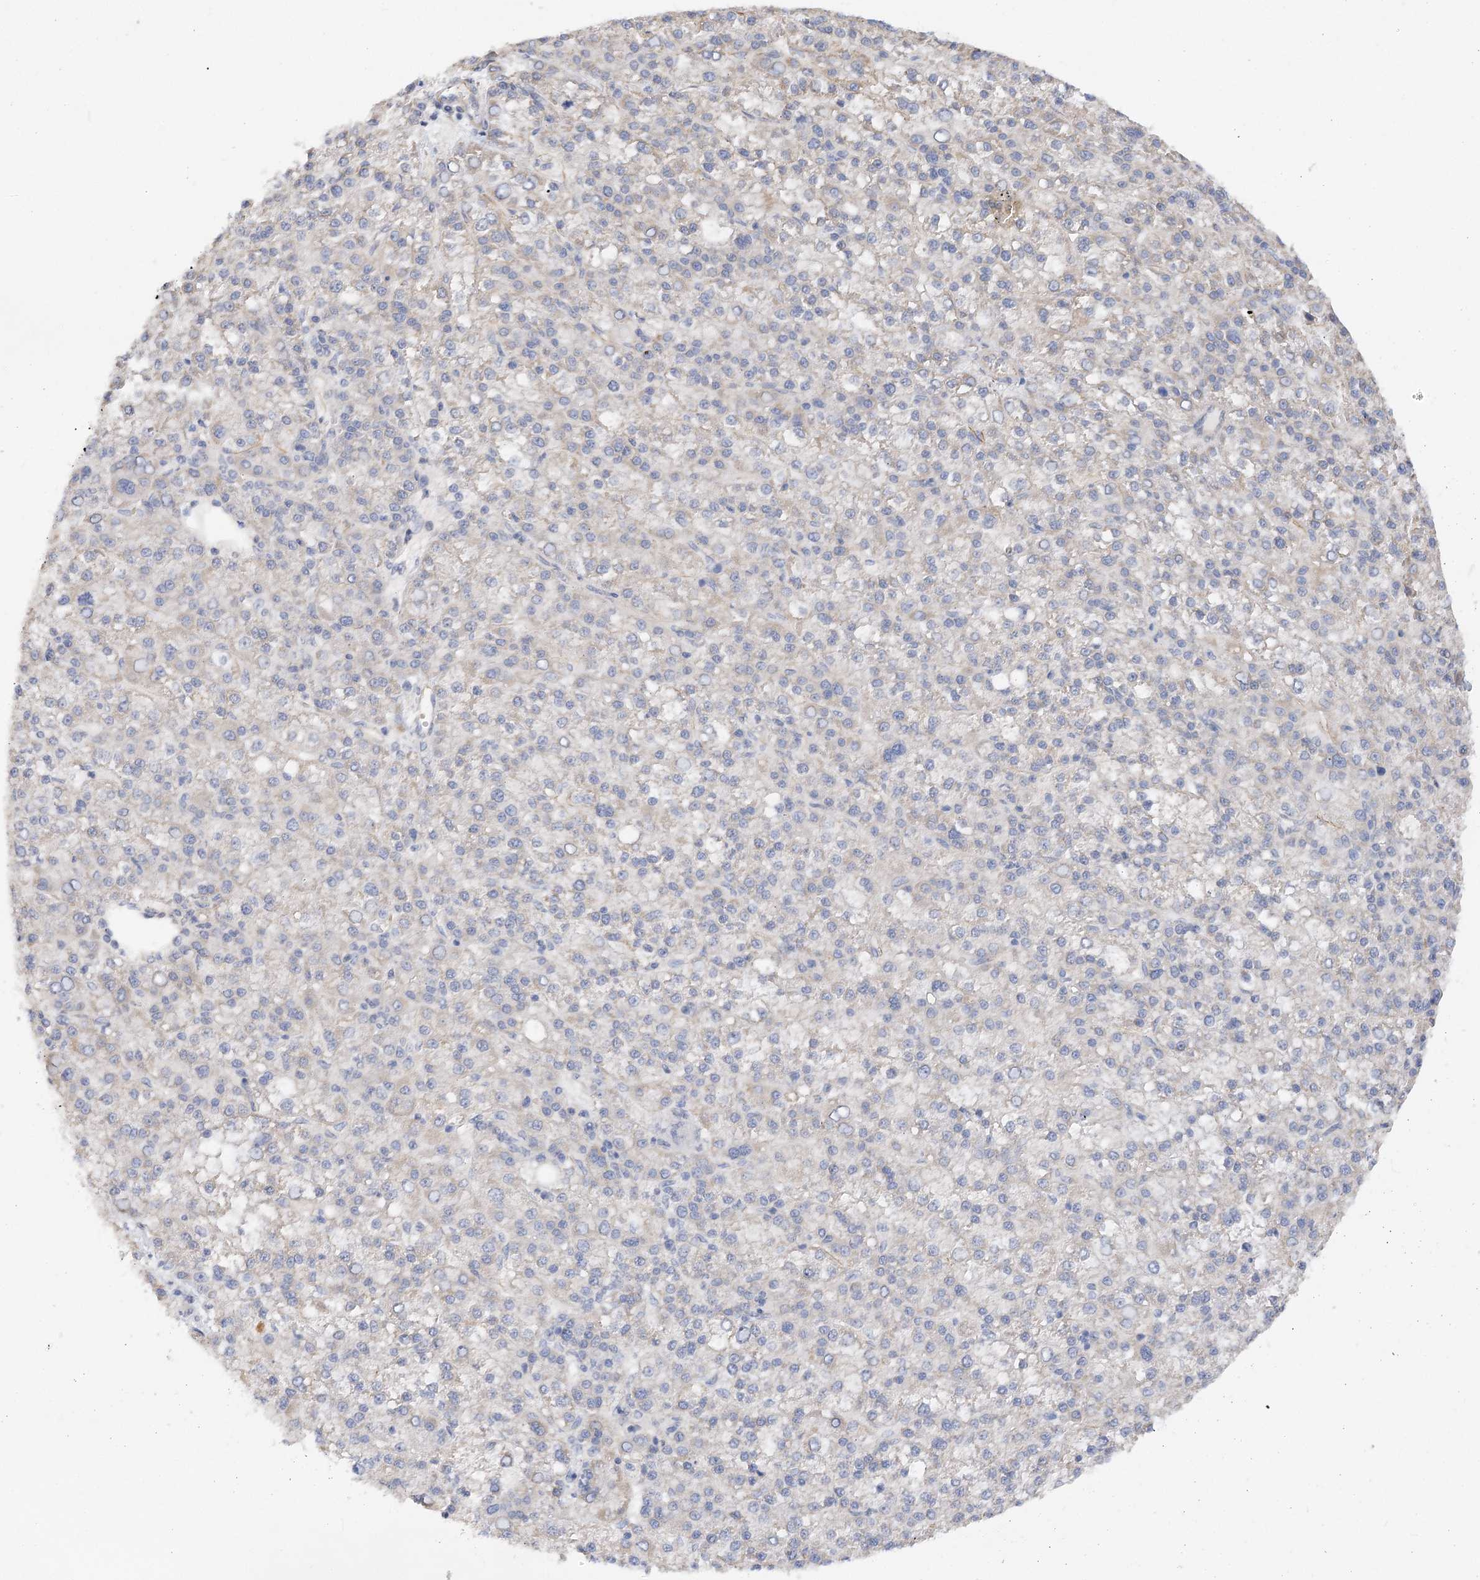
{"staining": {"intensity": "weak", "quantity": "<25%", "location": "cytoplasmic/membranous"}, "tissue": "liver cancer", "cell_type": "Tumor cells", "image_type": "cancer", "snomed": [{"axis": "morphology", "description": "Carcinoma, Hepatocellular, NOS"}, {"axis": "topography", "description": "Liver"}], "caption": "Photomicrograph shows no significant protein staining in tumor cells of hepatocellular carcinoma (liver).", "gene": "NELL2", "patient": {"sex": "female", "age": 58}}